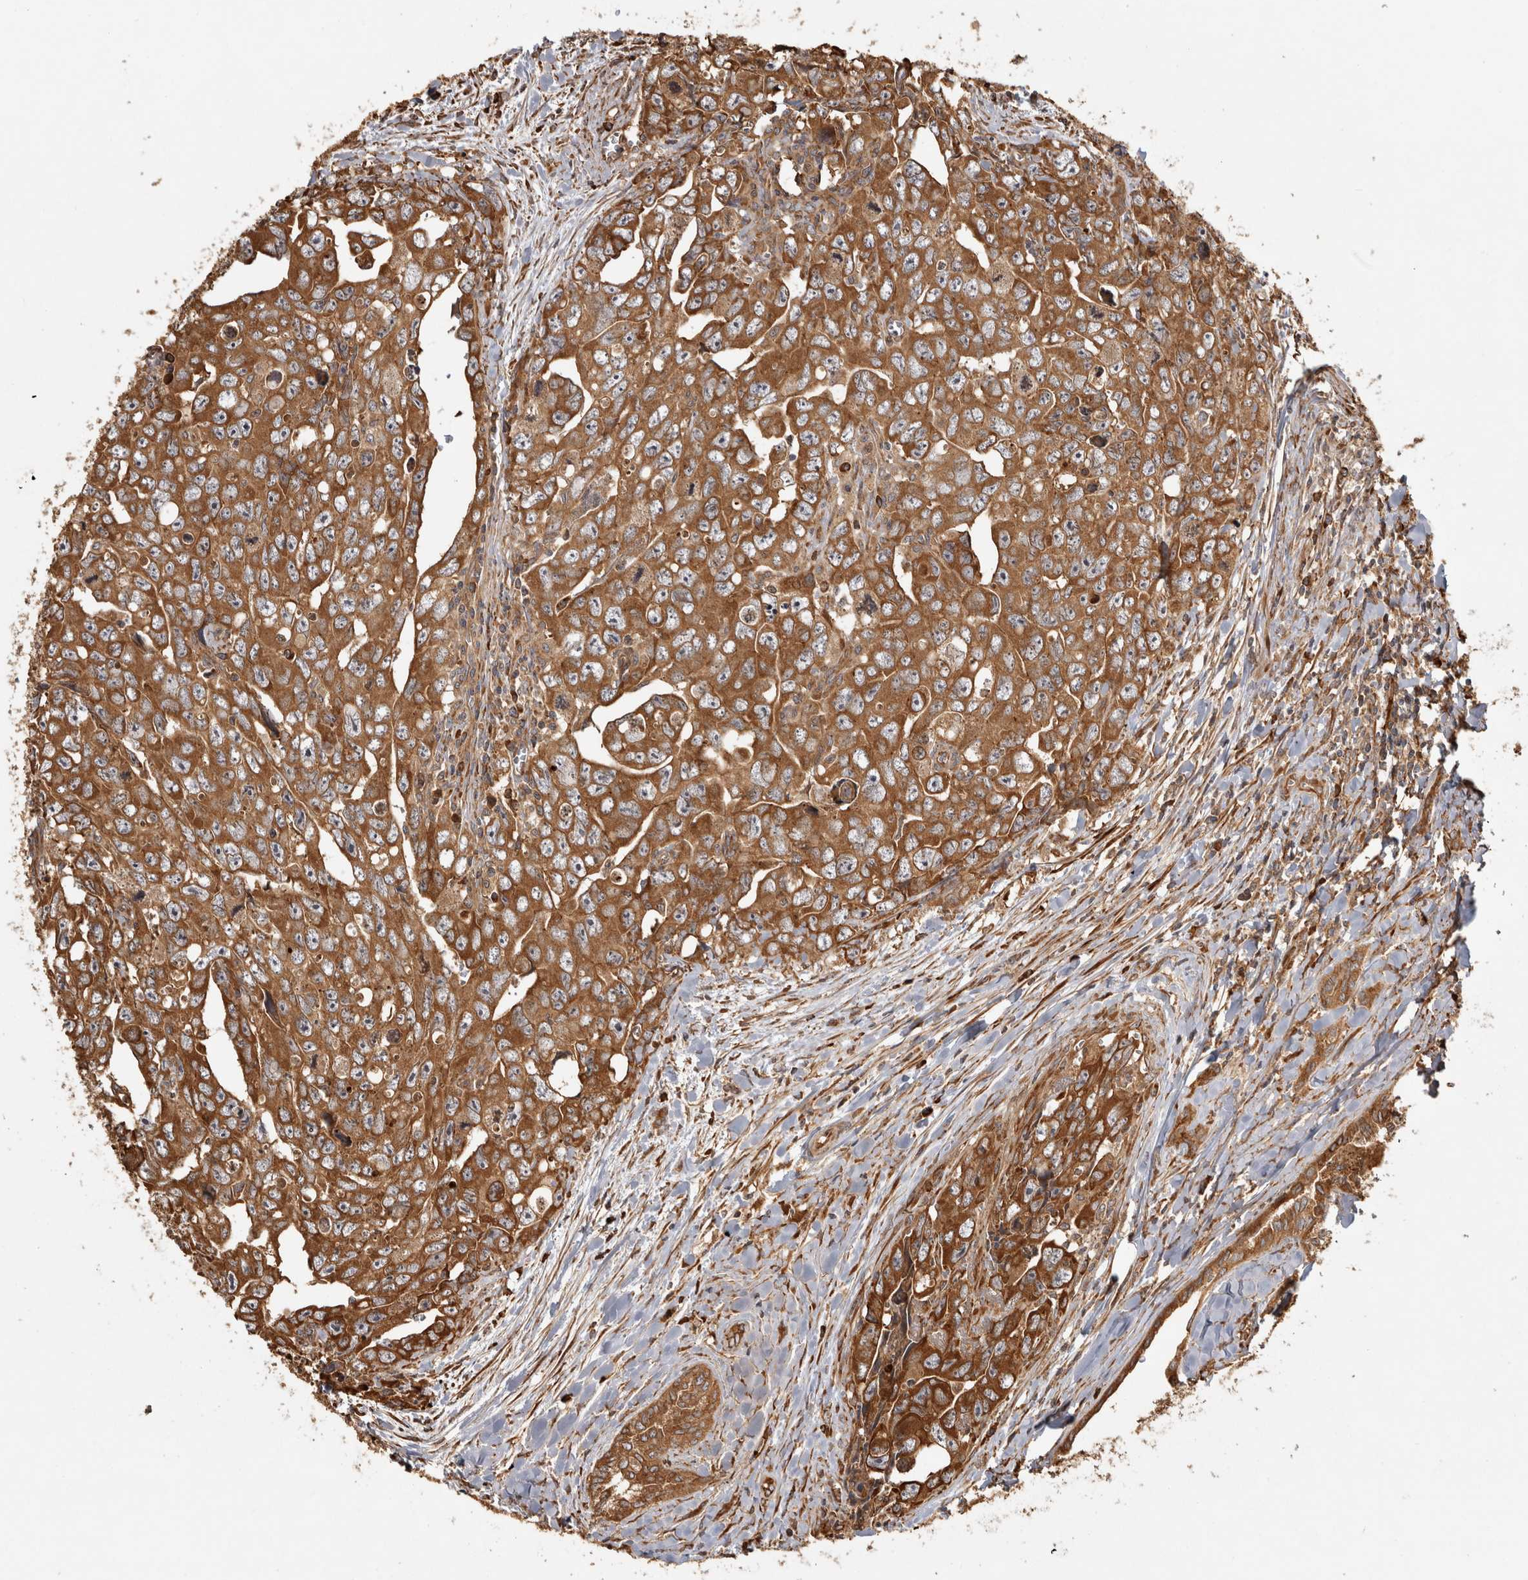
{"staining": {"intensity": "moderate", "quantity": ">75%", "location": "cytoplasmic/membranous"}, "tissue": "testis cancer", "cell_type": "Tumor cells", "image_type": "cancer", "snomed": [{"axis": "morphology", "description": "Carcinoma, Embryonal, NOS"}, {"axis": "topography", "description": "Testis"}], "caption": "This histopathology image exhibits IHC staining of embryonal carcinoma (testis), with medium moderate cytoplasmic/membranous positivity in about >75% of tumor cells.", "gene": "CAMSAP2", "patient": {"sex": "male", "age": 28}}